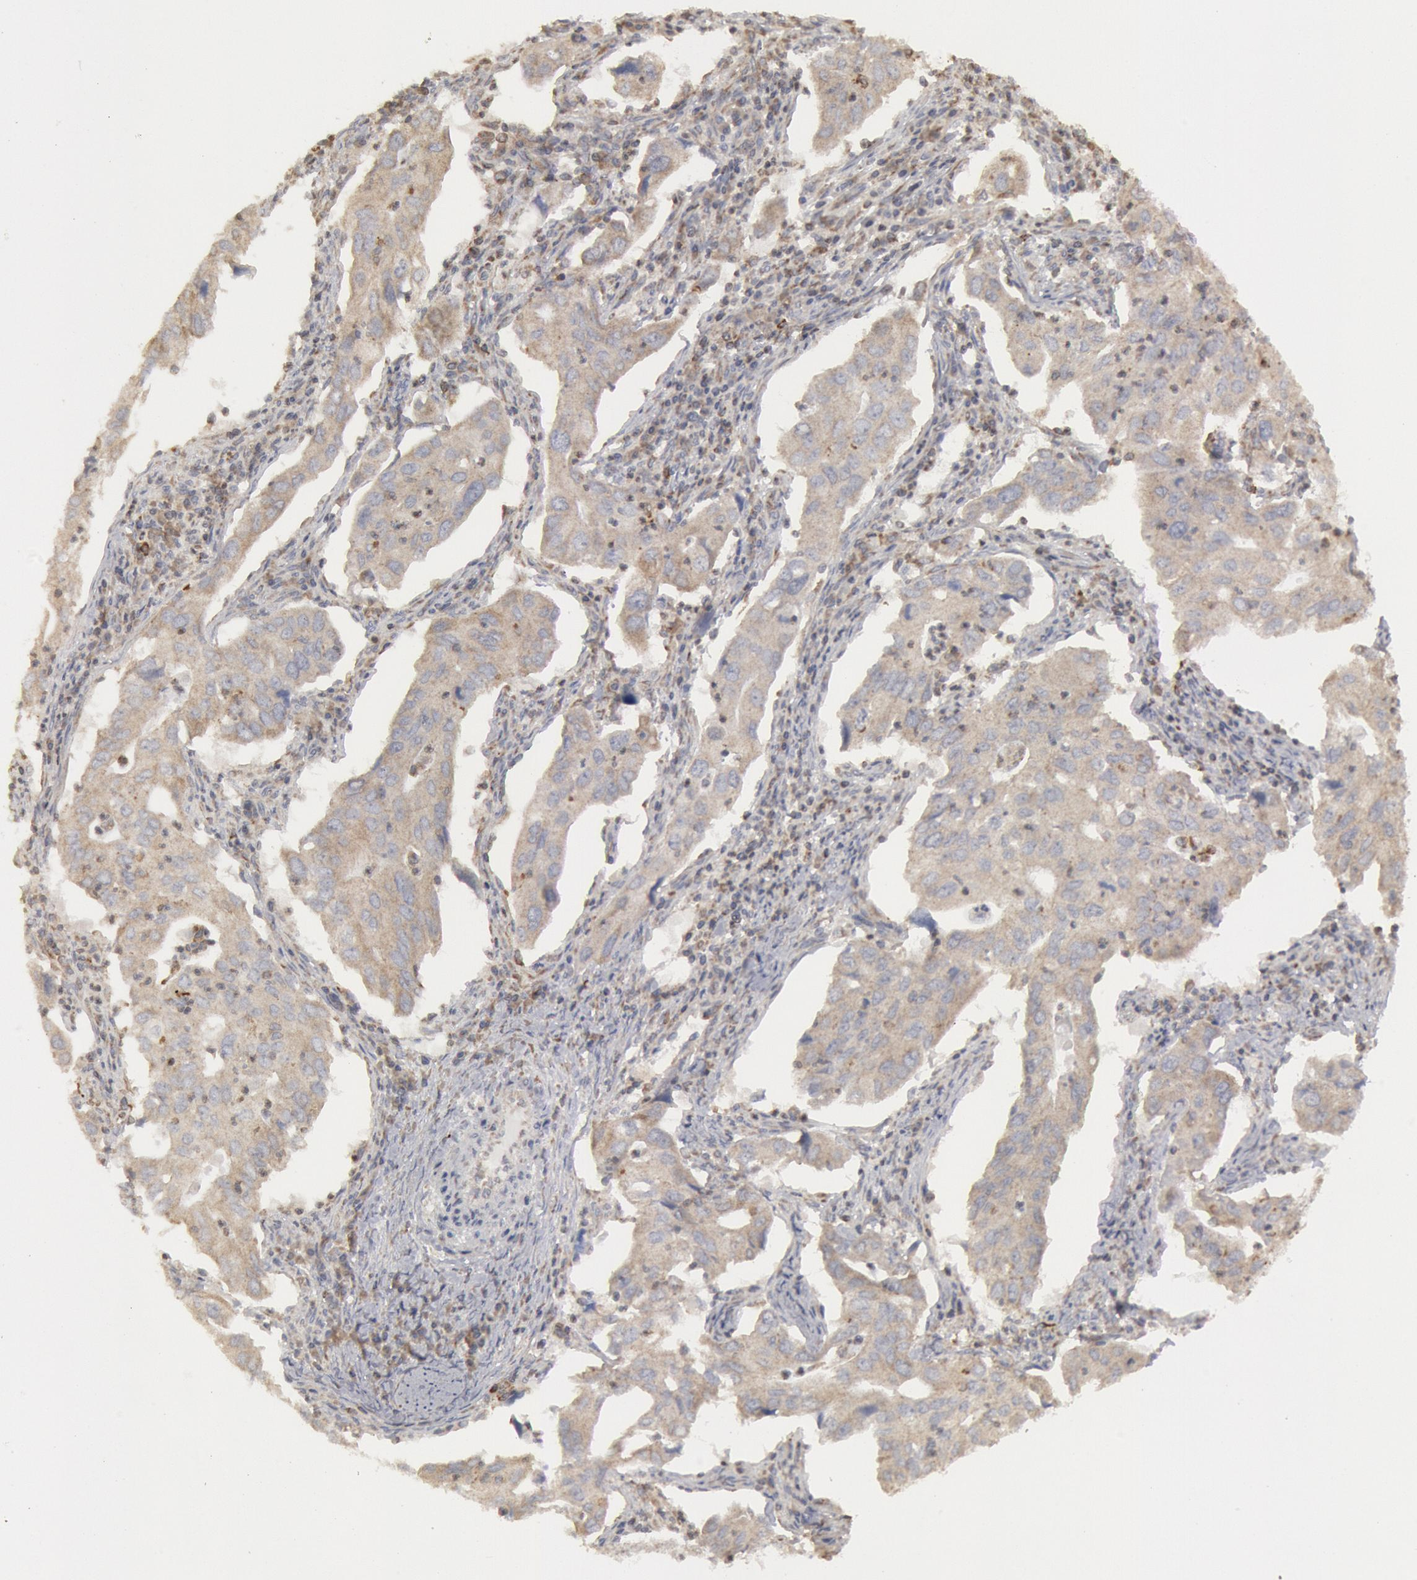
{"staining": {"intensity": "weak", "quantity": ">75%", "location": "cytoplasmic/membranous"}, "tissue": "lung cancer", "cell_type": "Tumor cells", "image_type": "cancer", "snomed": [{"axis": "morphology", "description": "Adenocarcinoma, NOS"}, {"axis": "topography", "description": "Lung"}], "caption": "Lung adenocarcinoma stained for a protein shows weak cytoplasmic/membranous positivity in tumor cells.", "gene": "OSBPL8", "patient": {"sex": "male", "age": 48}}